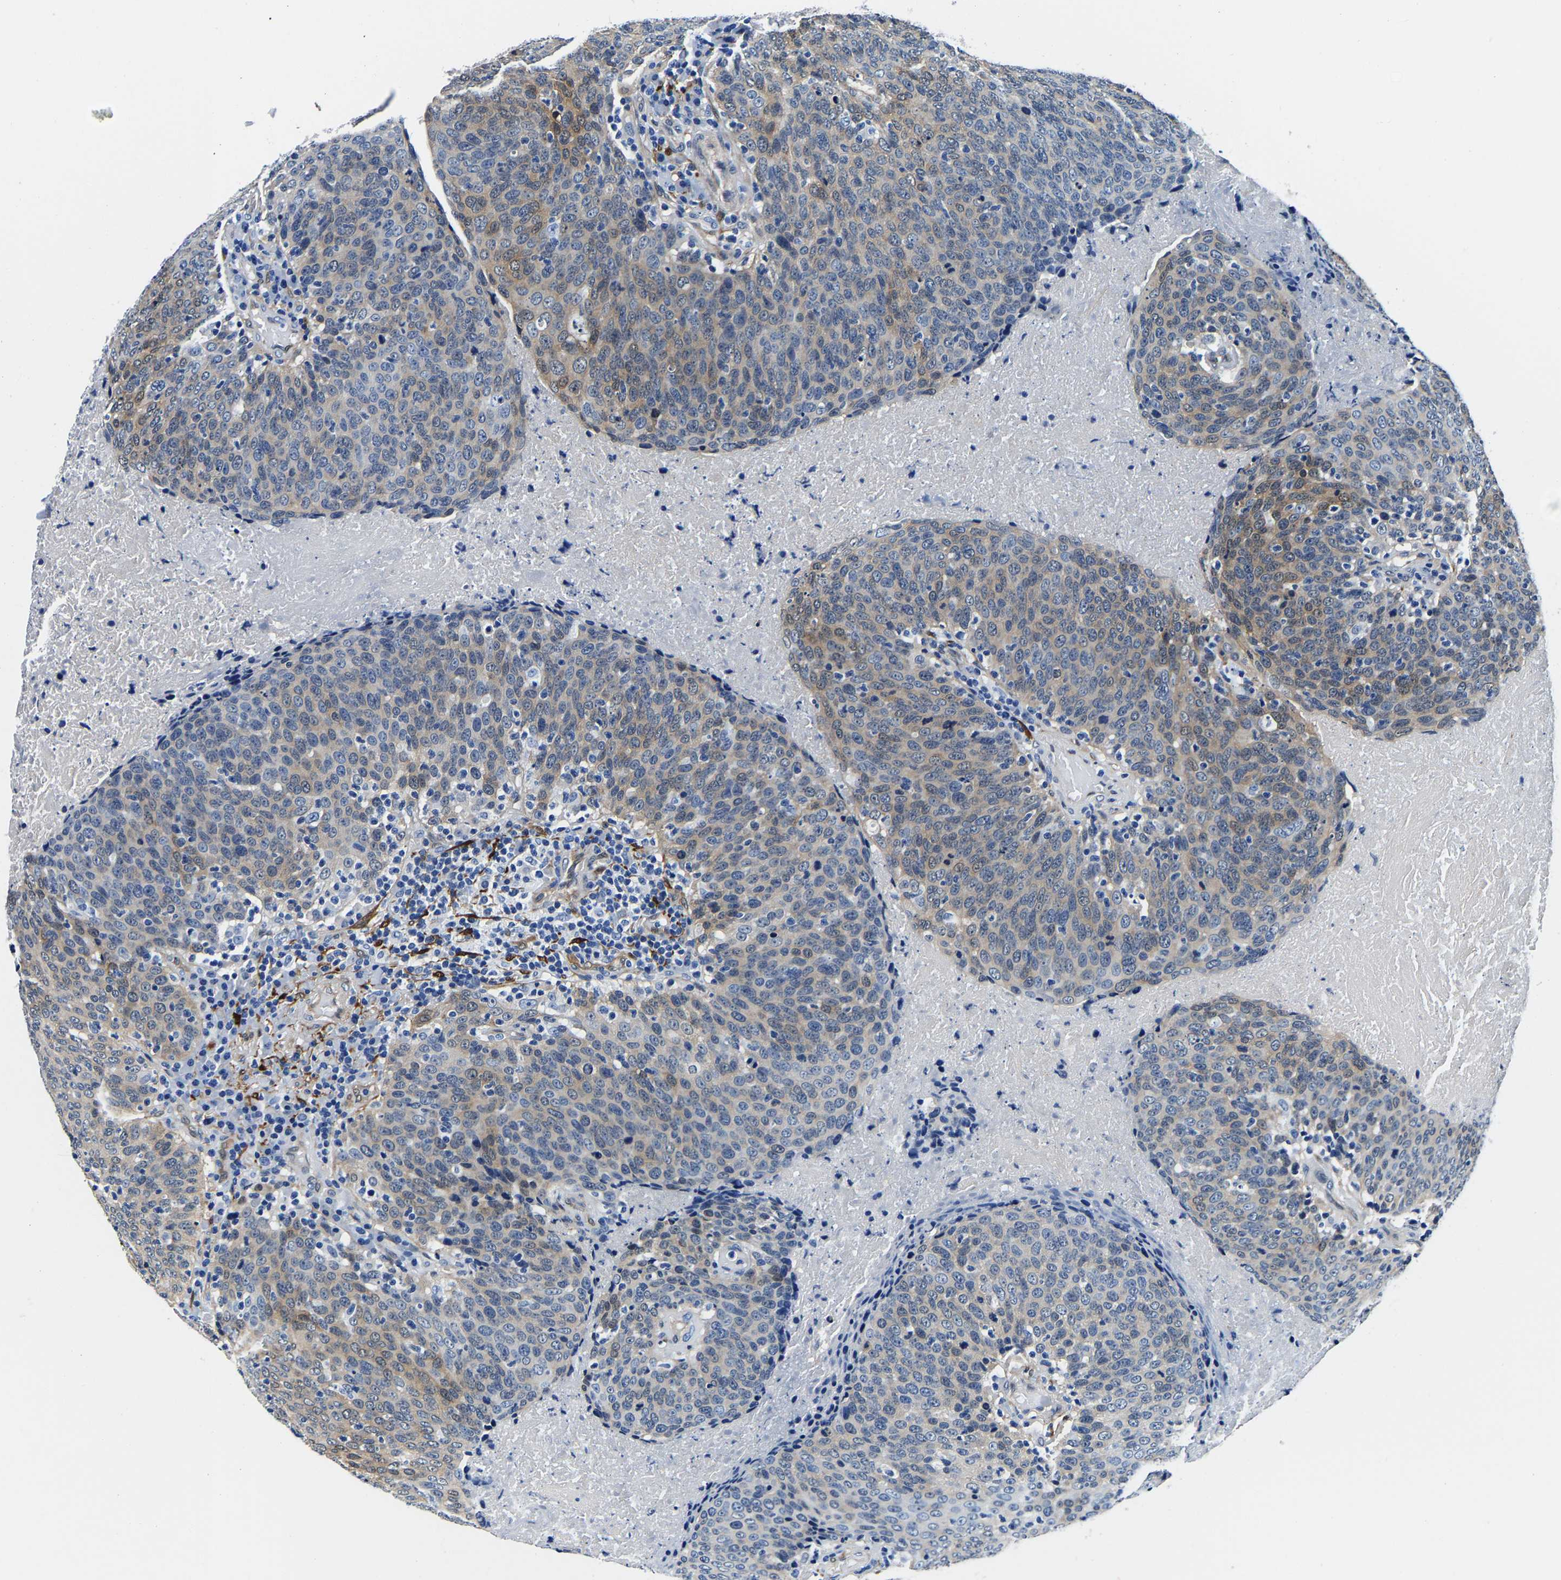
{"staining": {"intensity": "weak", "quantity": "25%-75%", "location": "cytoplasmic/membranous"}, "tissue": "head and neck cancer", "cell_type": "Tumor cells", "image_type": "cancer", "snomed": [{"axis": "morphology", "description": "Squamous cell carcinoma, NOS"}, {"axis": "morphology", "description": "Squamous cell carcinoma, metastatic, NOS"}, {"axis": "topography", "description": "Lymph node"}, {"axis": "topography", "description": "Head-Neck"}], "caption": "Weak cytoplasmic/membranous staining is appreciated in approximately 25%-75% of tumor cells in head and neck metastatic squamous cell carcinoma.", "gene": "S100A13", "patient": {"sex": "male", "age": 62}}